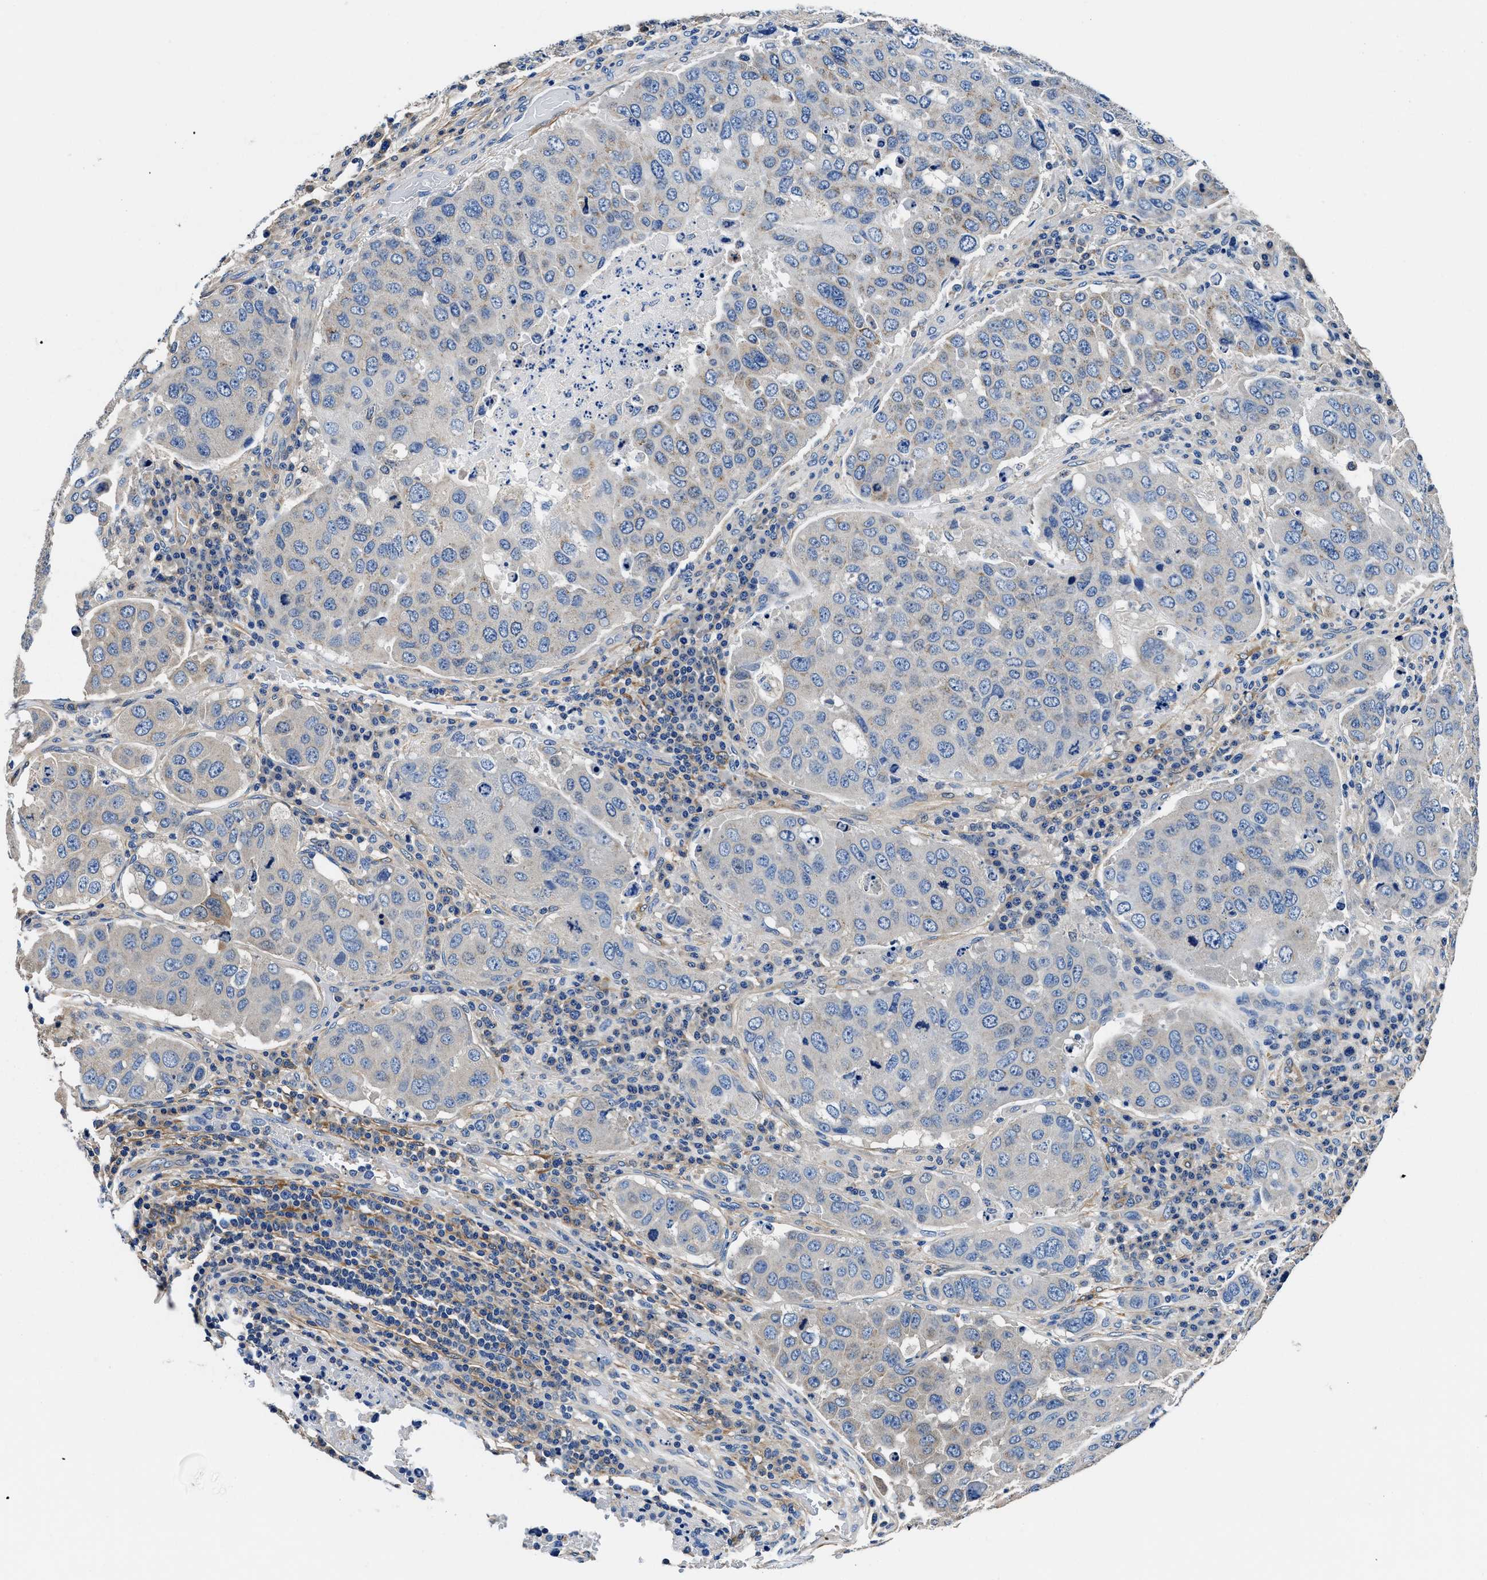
{"staining": {"intensity": "weak", "quantity": "<25%", "location": "cytoplasmic/membranous"}, "tissue": "urothelial cancer", "cell_type": "Tumor cells", "image_type": "cancer", "snomed": [{"axis": "morphology", "description": "Urothelial carcinoma, High grade"}, {"axis": "topography", "description": "Lymph node"}, {"axis": "topography", "description": "Urinary bladder"}], "caption": "Immunohistochemical staining of human urothelial cancer exhibits no significant positivity in tumor cells.", "gene": "NEU1", "patient": {"sex": "male", "age": 51}}